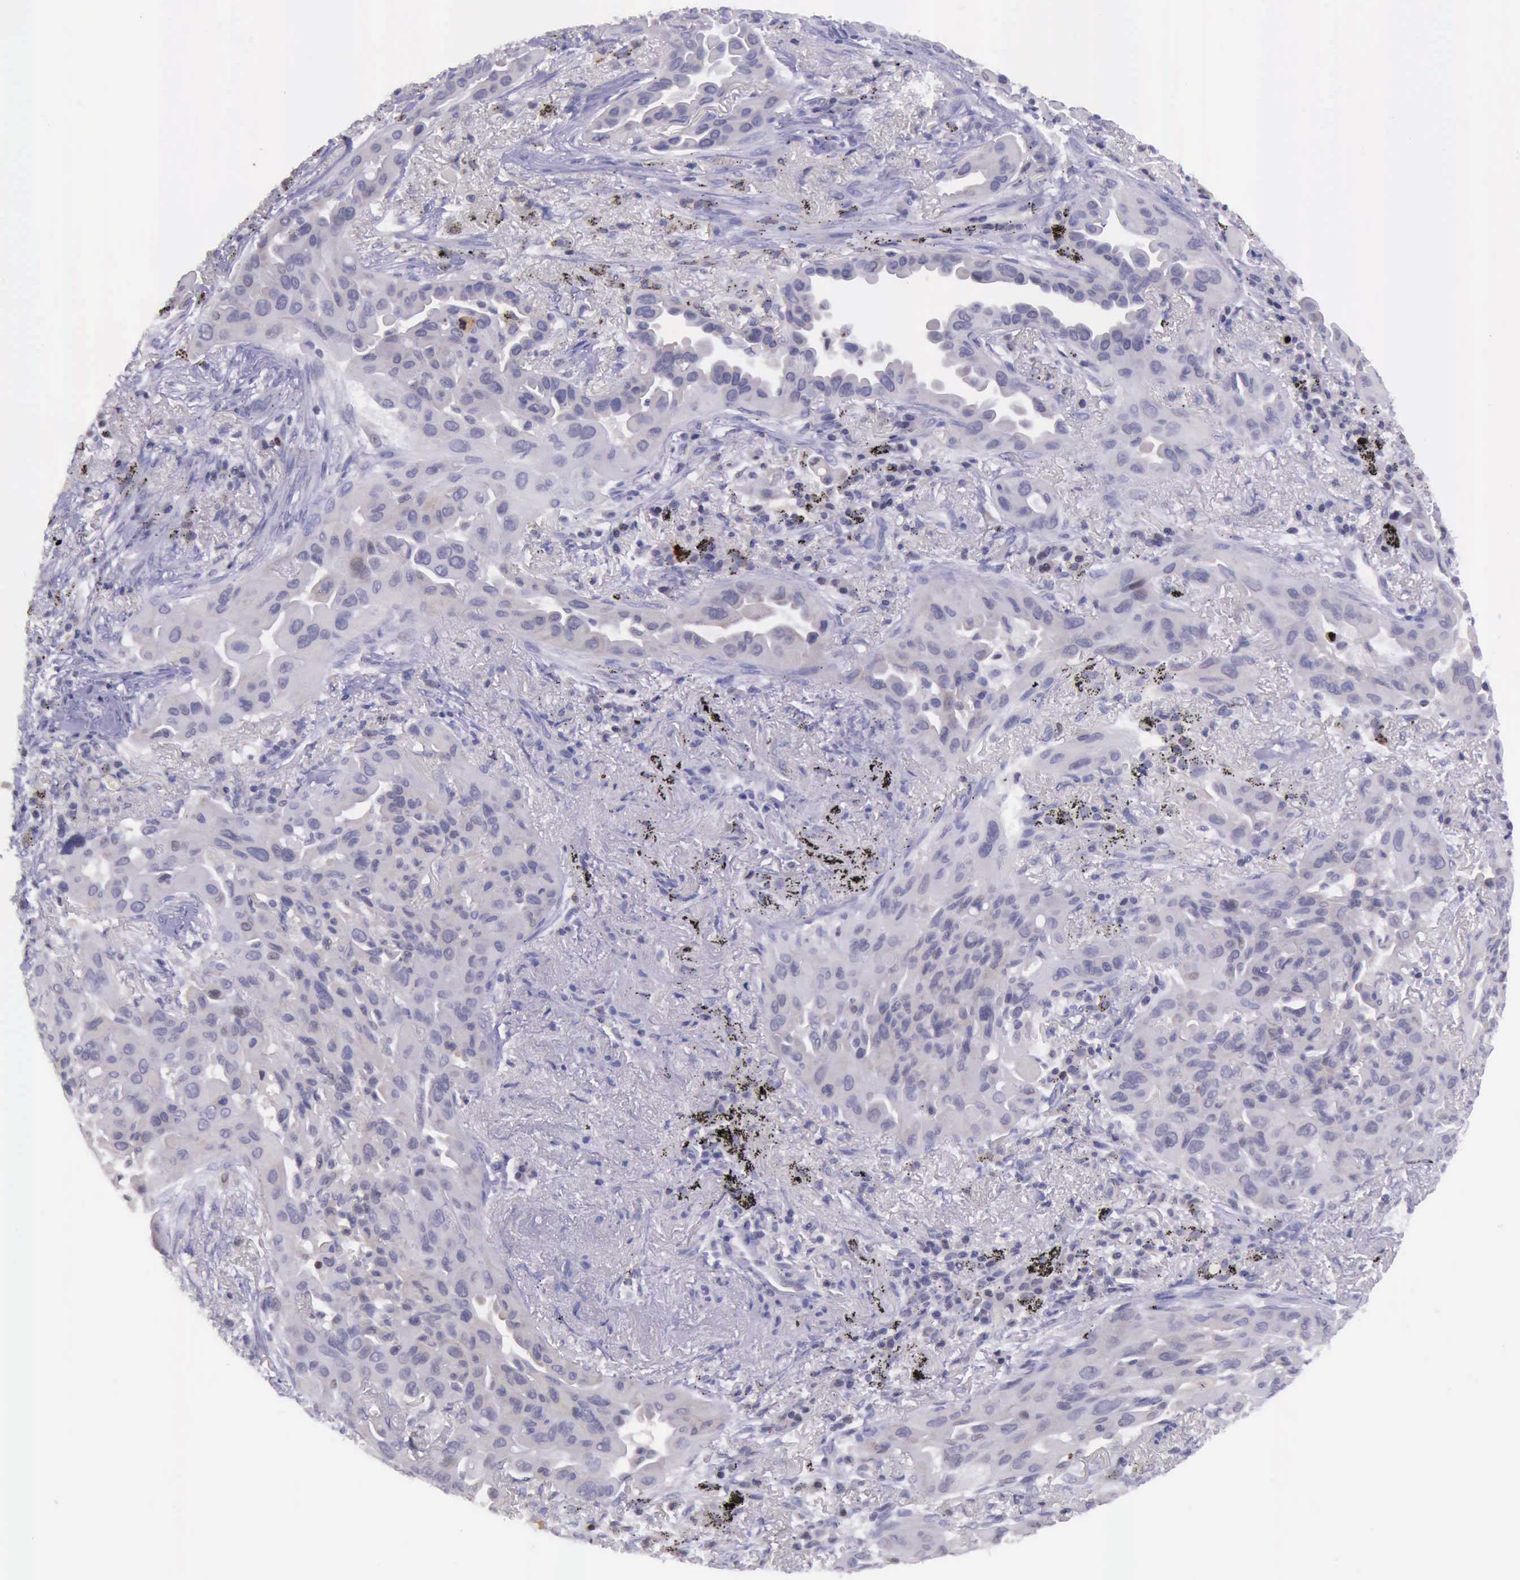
{"staining": {"intensity": "negative", "quantity": "none", "location": "none"}, "tissue": "lung cancer", "cell_type": "Tumor cells", "image_type": "cancer", "snomed": [{"axis": "morphology", "description": "Adenocarcinoma, NOS"}, {"axis": "topography", "description": "Lung"}], "caption": "IHC micrograph of human lung cancer stained for a protein (brown), which reveals no positivity in tumor cells.", "gene": "PARP1", "patient": {"sex": "male", "age": 68}}